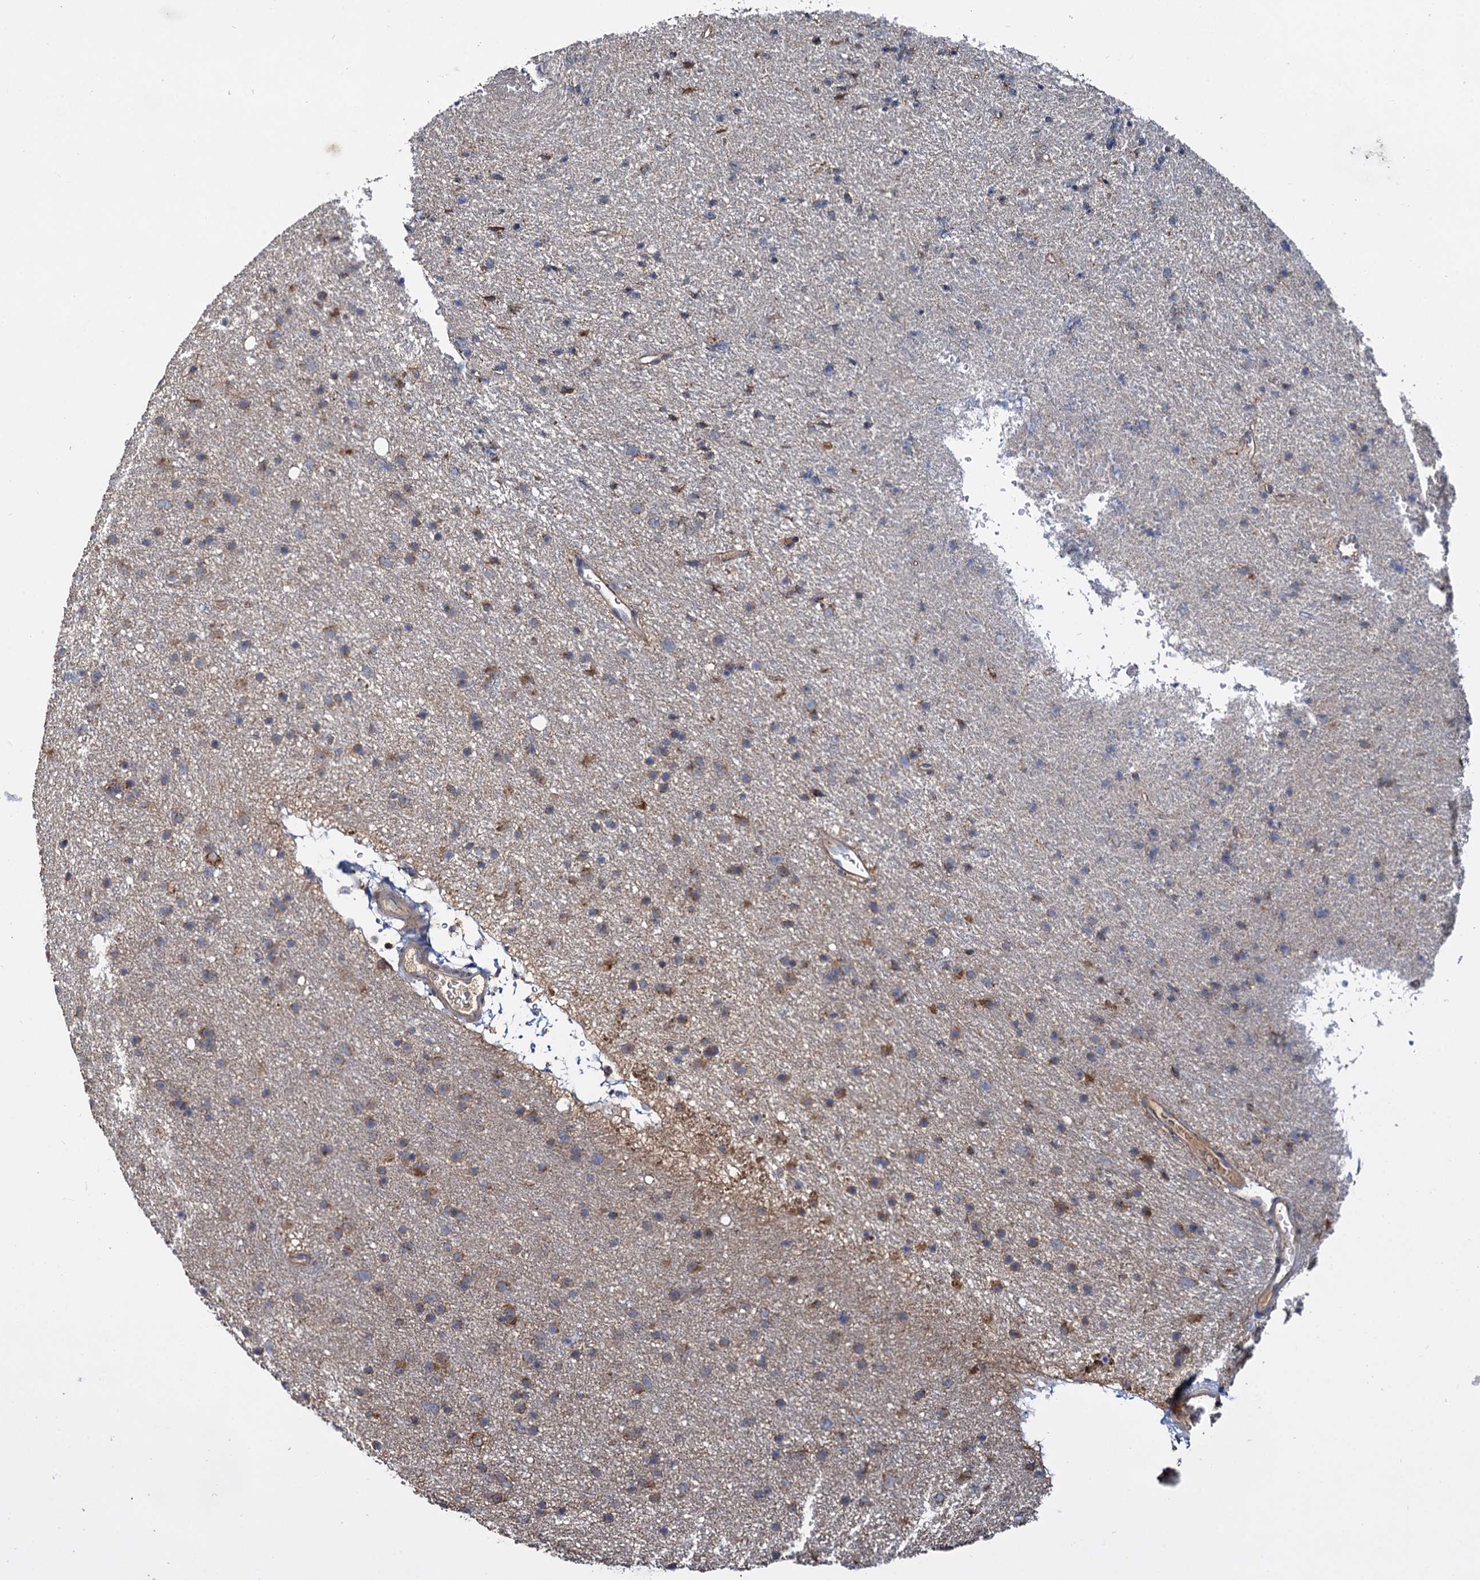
{"staining": {"intensity": "moderate", "quantity": "25%-75%", "location": "cytoplasmic/membranous"}, "tissue": "glioma", "cell_type": "Tumor cells", "image_type": "cancer", "snomed": [{"axis": "morphology", "description": "Glioma, malignant, Low grade"}, {"axis": "topography", "description": "Cerebral cortex"}], "caption": "Human malignant glioma (low-grade) stained with a protein marker reveals moderate staining in tumor cells.", "gene": "CEP192", "patient": {"sex": "female", "age": 39}}